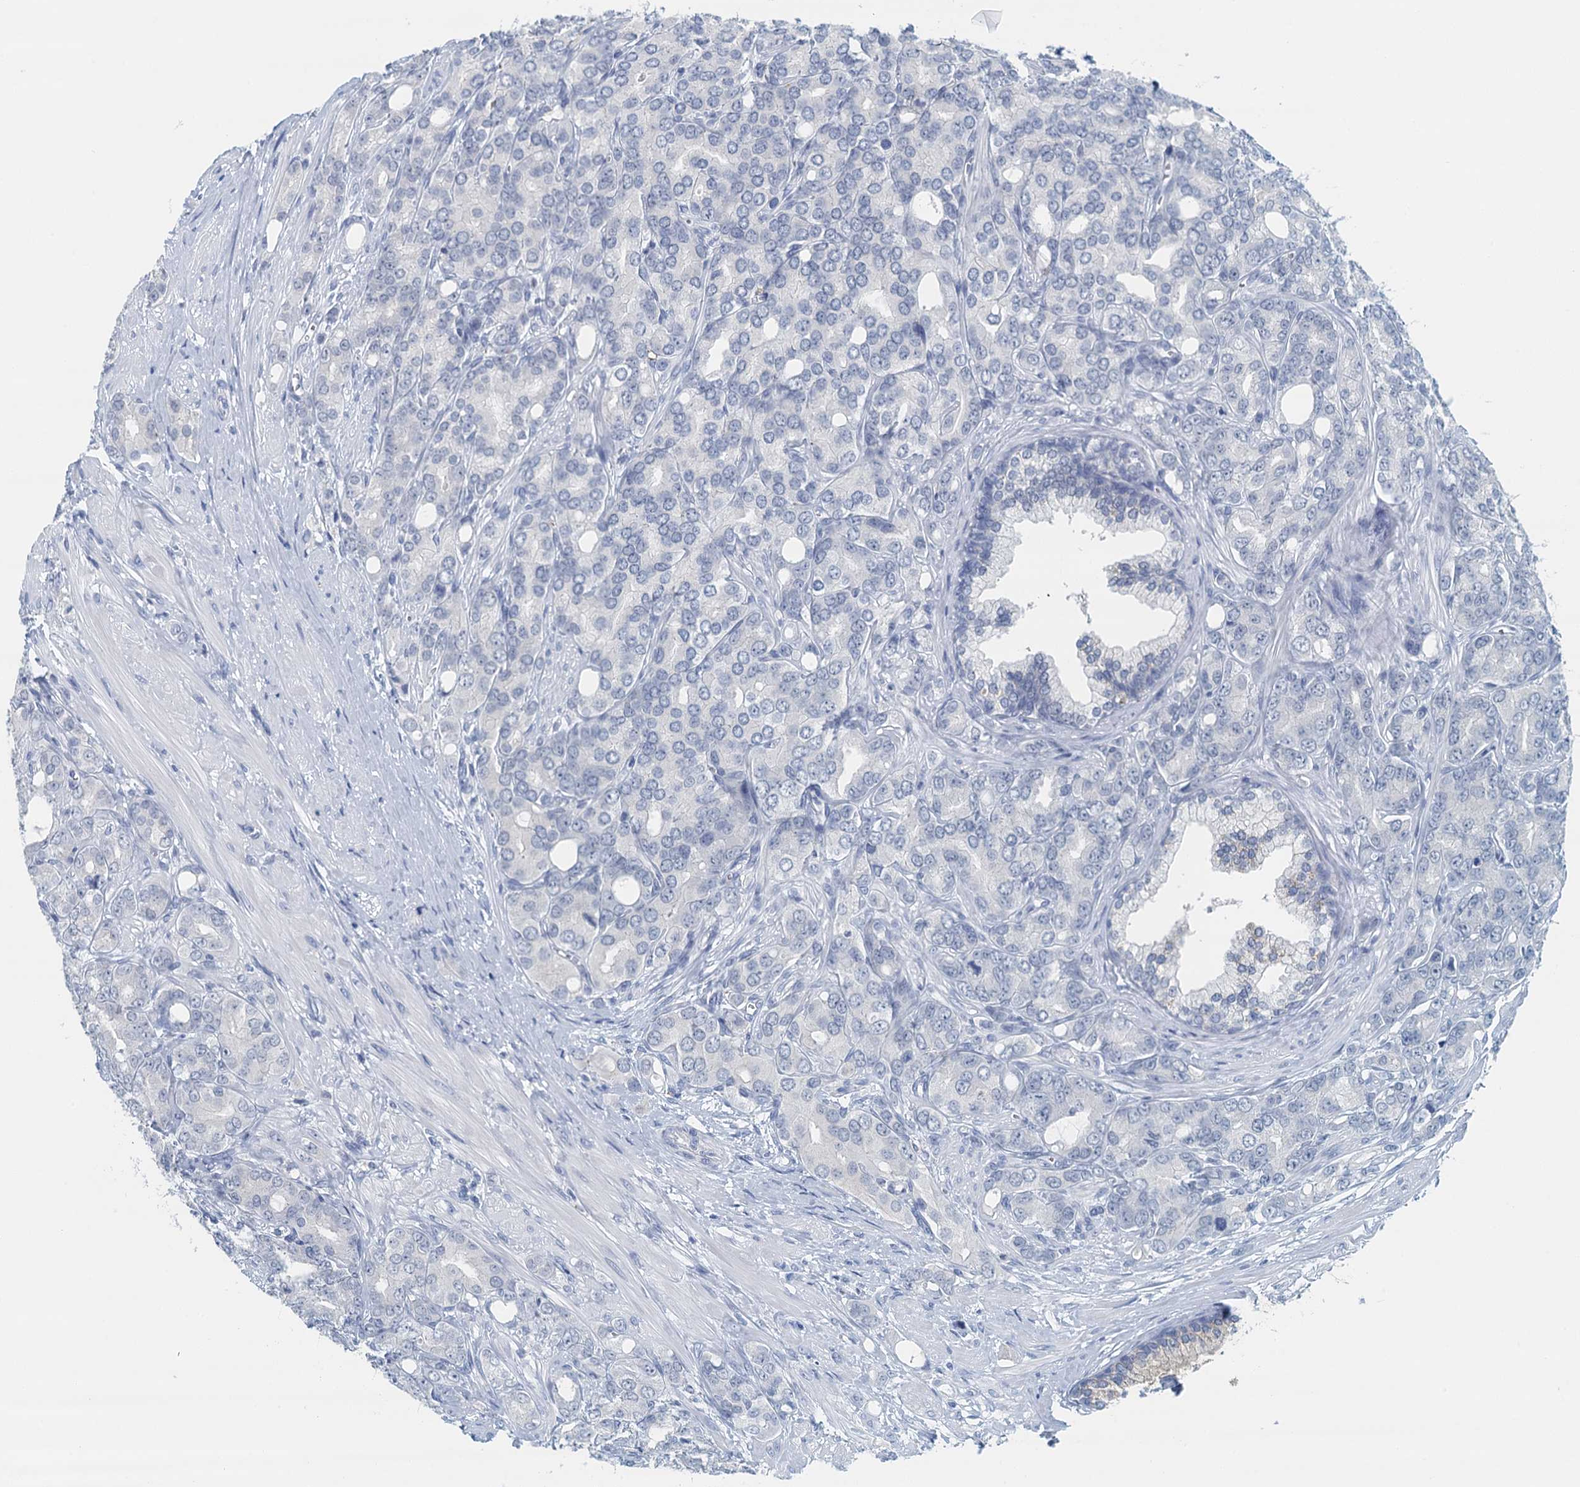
{"staining": {"intensity": "negative", "quantity": "none", "location": "none"}, "tissue": "prostate cancer", "cell_type": "Tumor cells", "image_type": "cancer", "snomed": [{"axis": "morphology", "description": "Adenocarcinoma, High grade"}, {"axis": "topography", "description": "Prostate"}], "caption": "There is no significant positivity in tumor cells of prostate cancer (high-grade adenocarcinoma).", "gene": "NUBP2", "patient": {"sex": "male", "age": 62}}